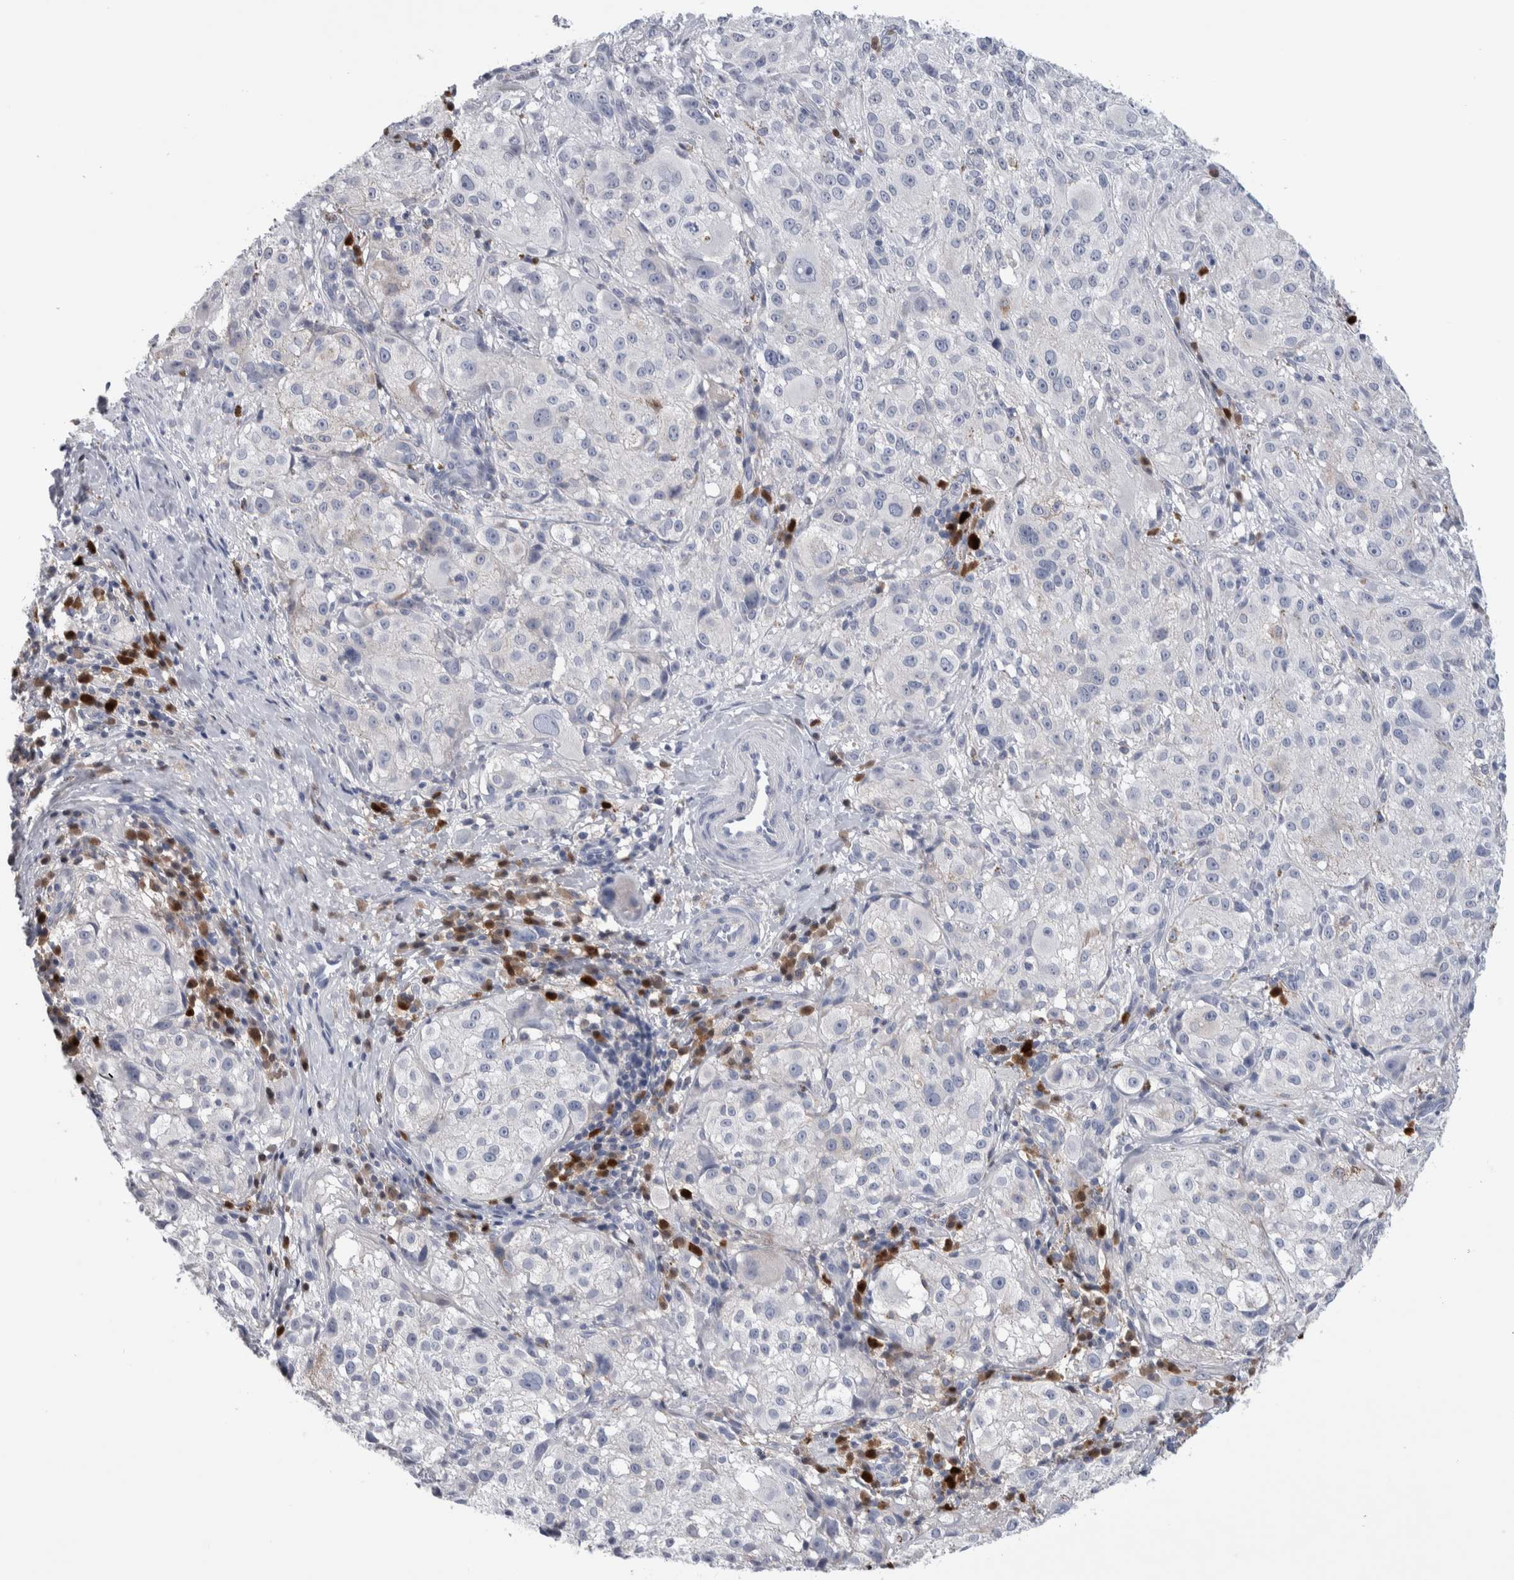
{"staining": {"intensity": "negative", "quantity": "none", "location": "none"}, "tissue": "melanoma", "cell_type": "Tumor cells", "image_type": "cancer", "snomed": [{"axis": "morphology", "description": "Malignant melanoma, NOS"}, {"axis": "topography", "description": "Skin"}], "caption": "Human melanoma stained for a protein using immunohistochemistry demonstrates no expression in tumor cells.", "gene": "LURAP1L", "patient": {"sex": "female", "age": 55}}